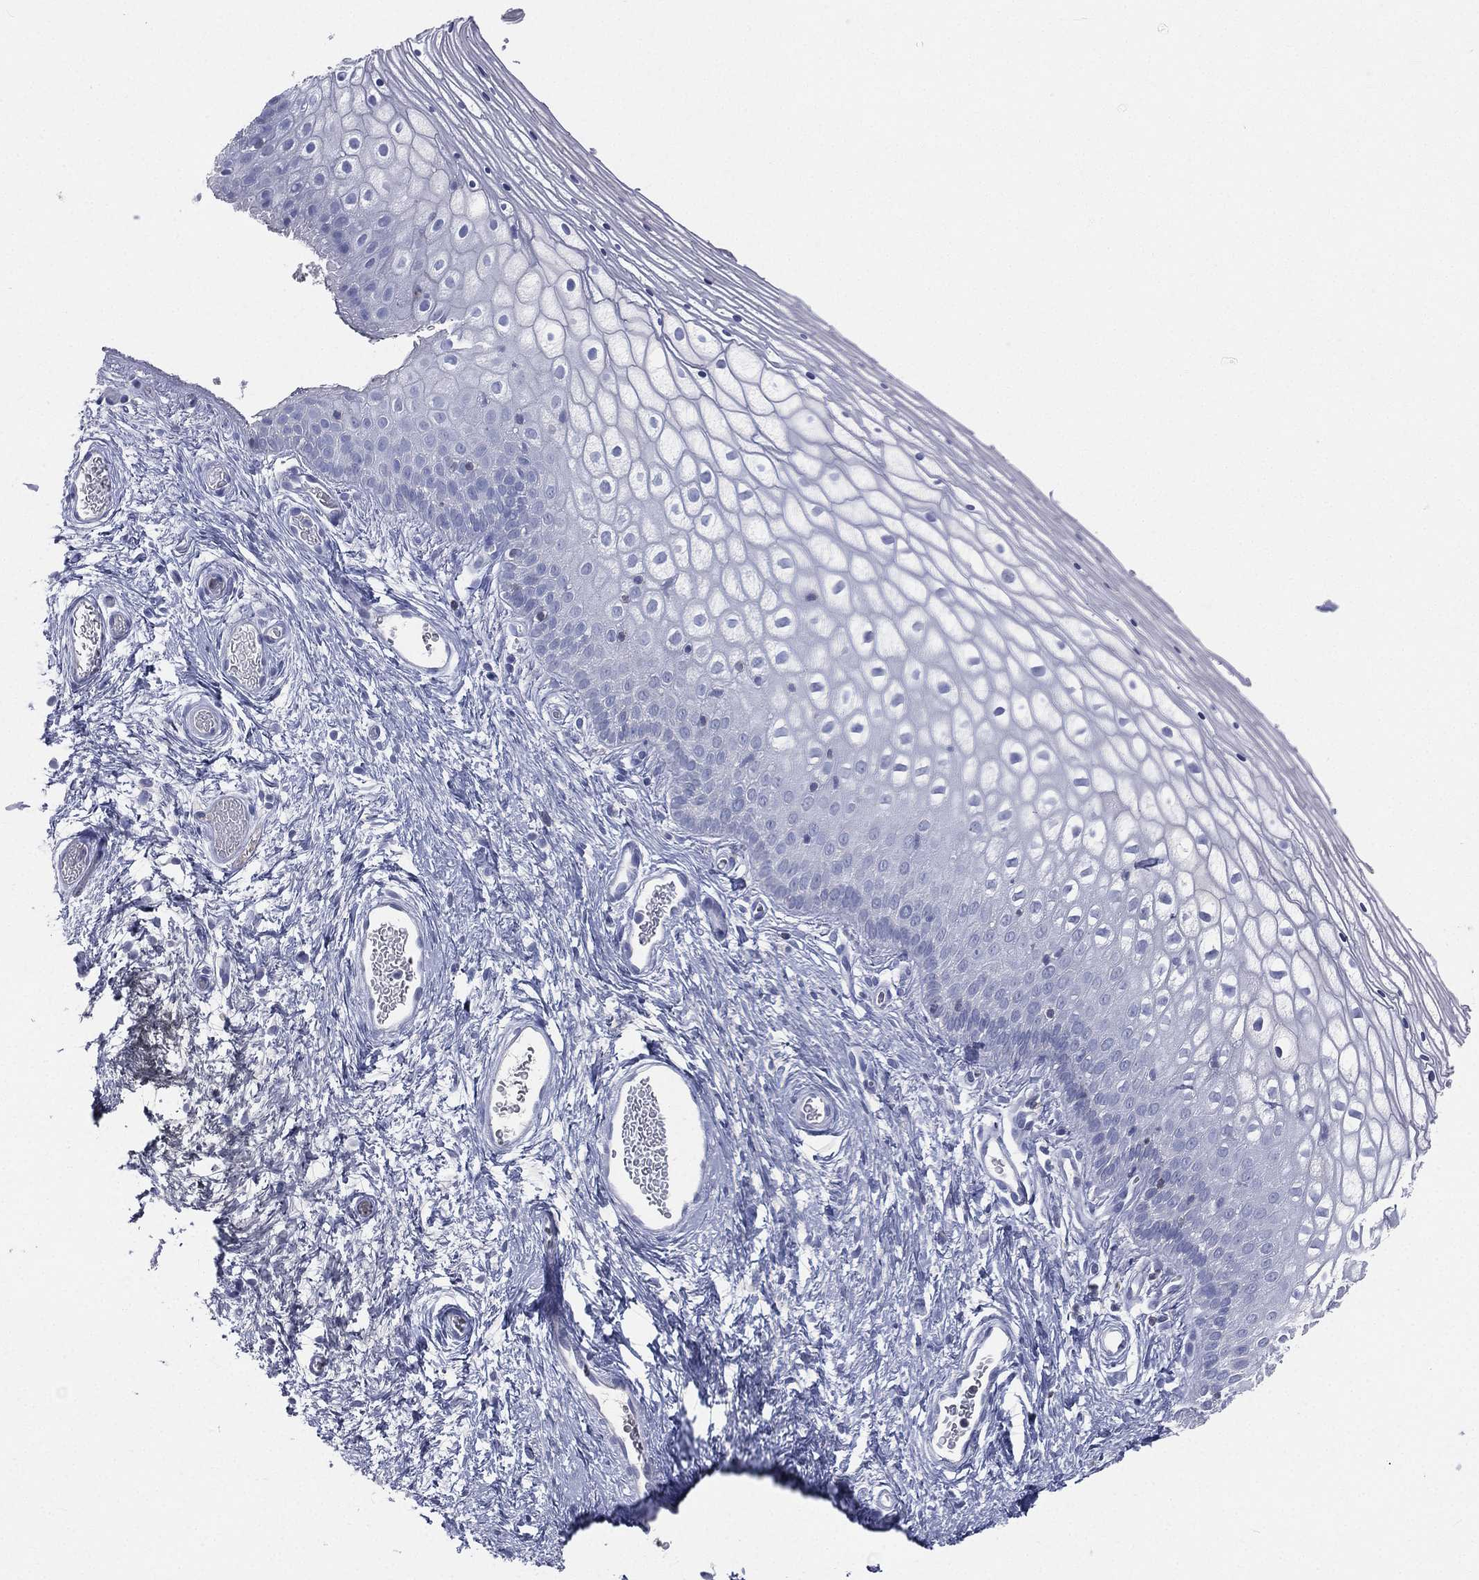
{"staining": {"intensity": "negative", "quantity": "none", "location": "none"}, "tissue": "vagina", "cell_type": "Squamous epithelial cells", "image_type": "normal", "snomed": [{"axis": "morphology", "description": "Normal tissue, NOS"}, {"axis": "topography", "description": "Vagina"}], "caption": "Immunohistochemistry image of benign vagina: human vagina stained with DAB (3,3'-diaminobenzidine) reveals no significant protein staining in squamous epithelial cells.", "gene": "CD3D", "patient": {"sex": "female", "age": 32}}